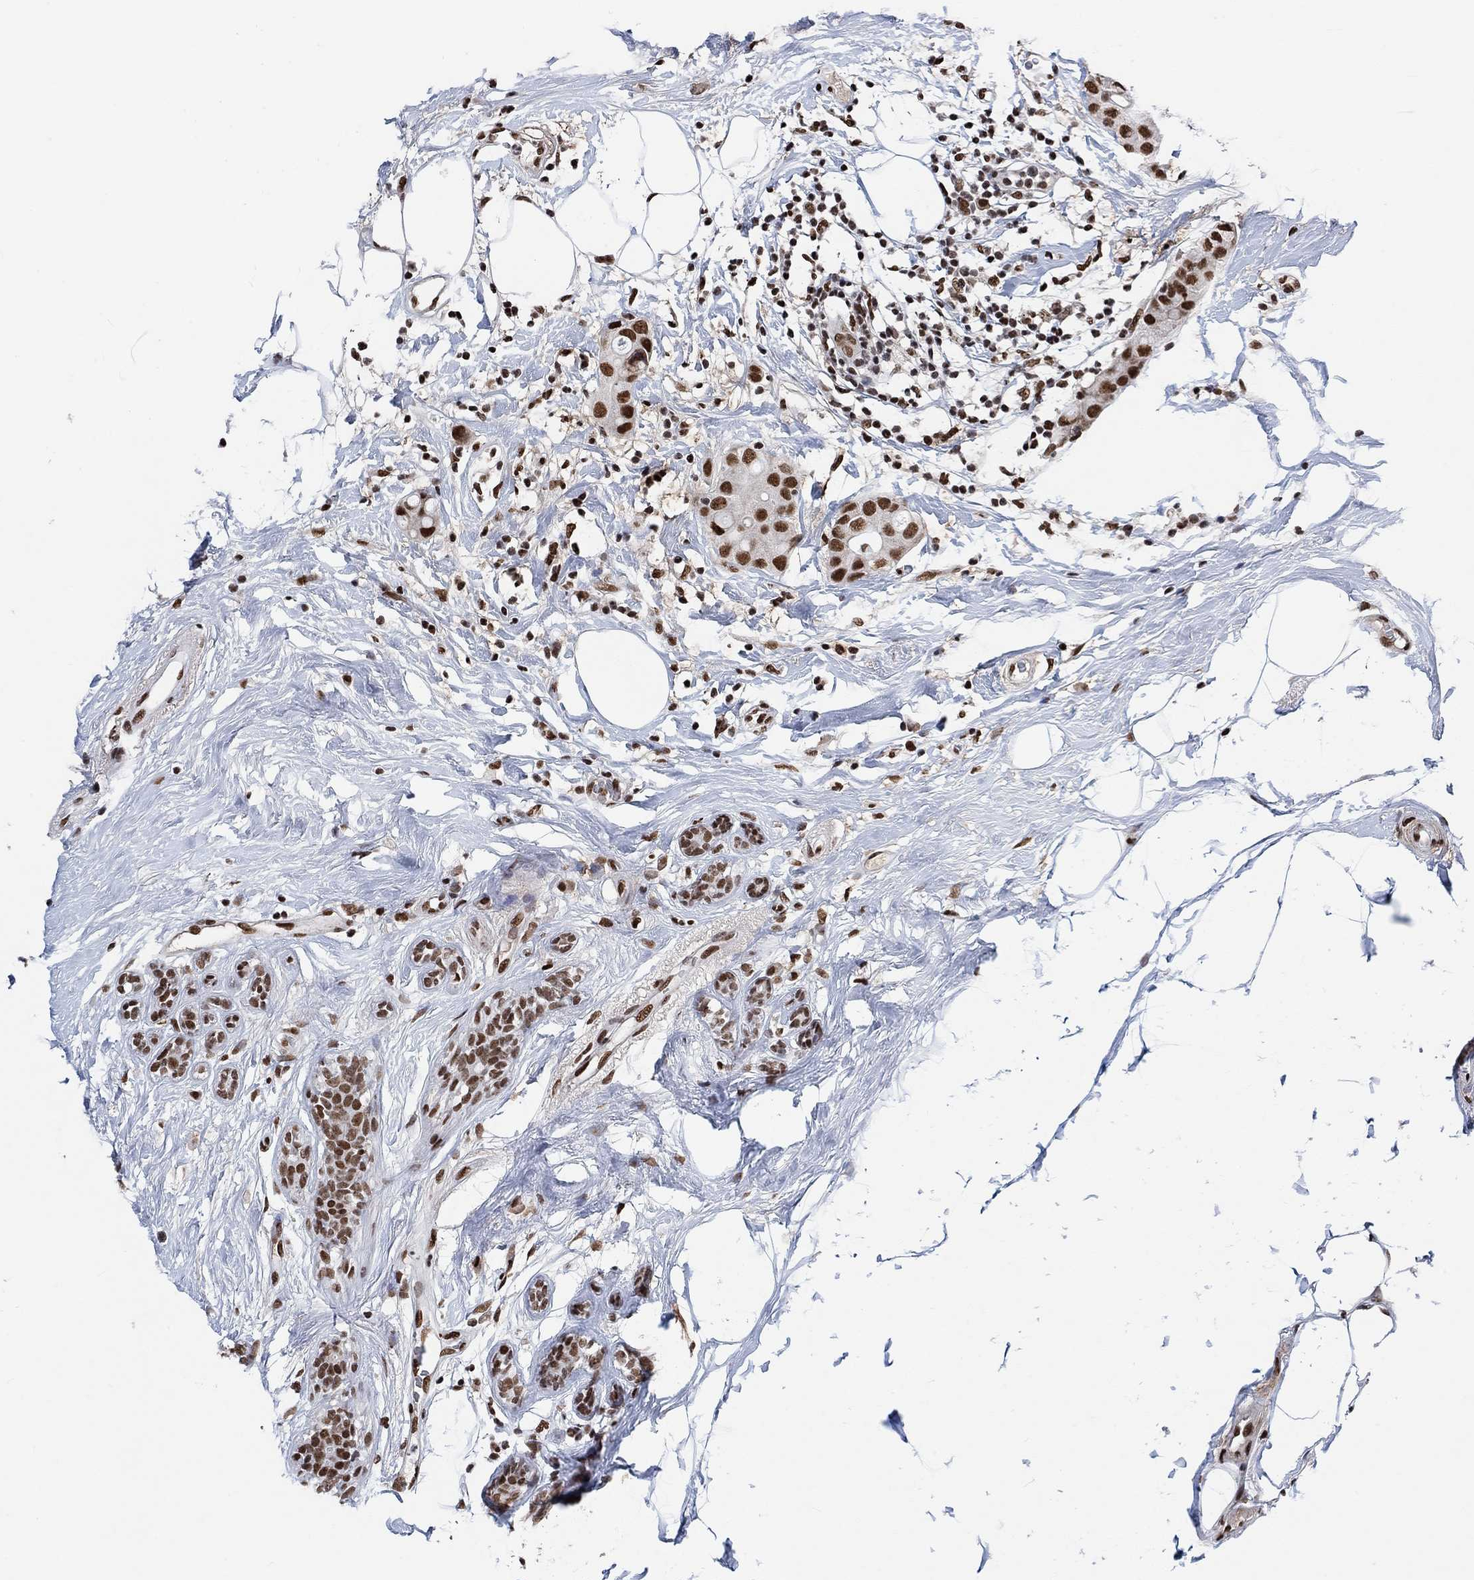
{"staining": {"intensity": "strong", "quantity": ">75%", "location": "nuclear"}, "tissue": "breast cancer", "cell_type": "Tumor cells", "image_type": "cancer", "snomed": [{"axis": "morphology", "description": "Duct carcinoma"}, {"axis": "topography", "description": "Breast"}], "caption": "DAB immunohistochemical staining of human breast invasive ductal carcinoma displays strong nuclear protein positivity in about >75% of tumor cells.", "gene": "USP39", "patient": {"sex": "female", "age": 45}}